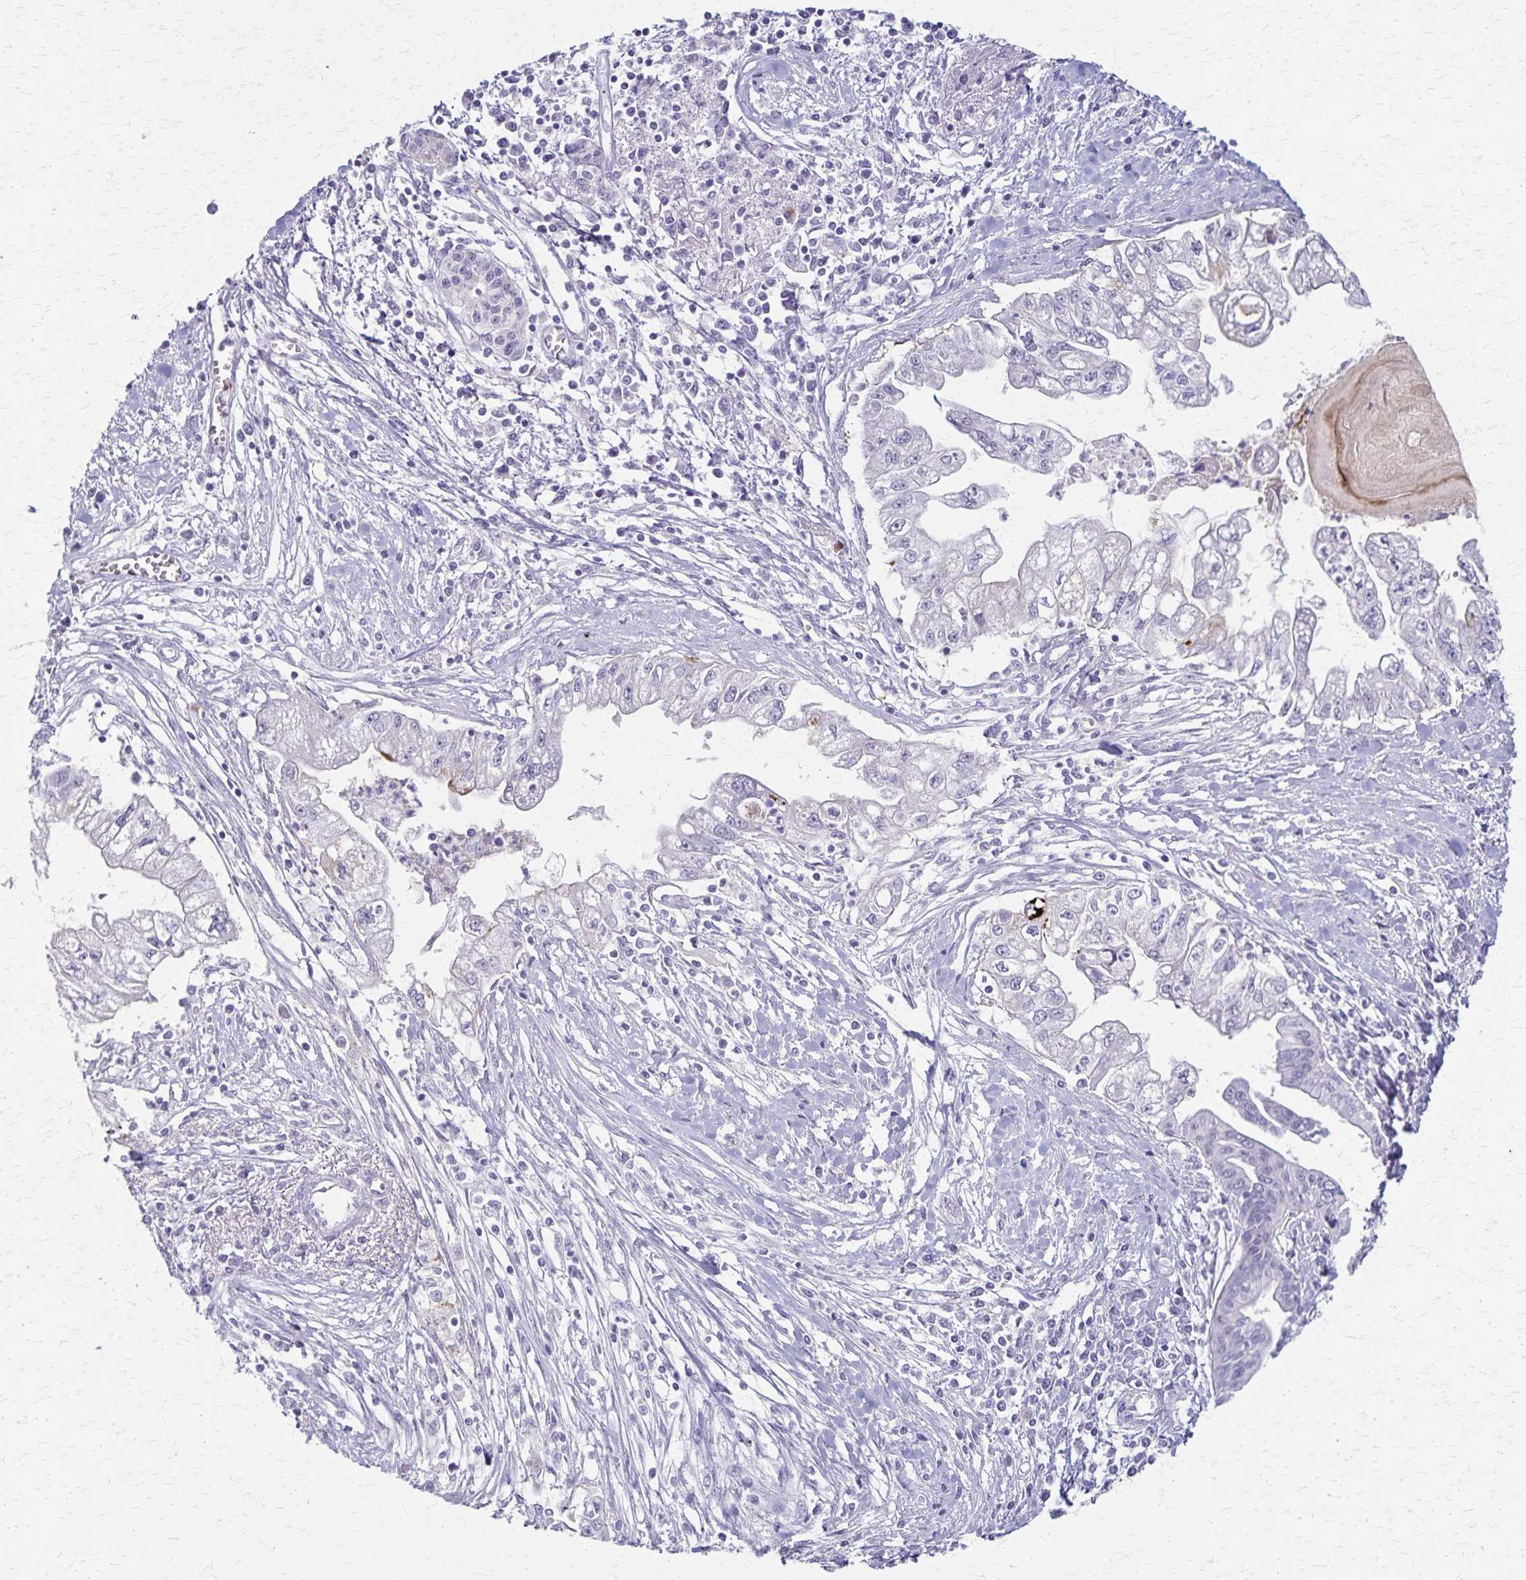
{"staining": {"intensity": "negative", "quantity": "none", "location": "none"}, "tissue": "pancreatic cancer", "cell_type": "Tumor cells", "image_type": "cancer", "snomed": [{"axis": "morphology", "description": "Adenocarcinoma, NOS"}, {"axis": "topography", "description": "Pancreas"}], "caption": "Tumor cells show no significant protein staining in pancreatic cancer.", "gene": "RASL10B", "patient": {"sex": "male", "age": 70}}